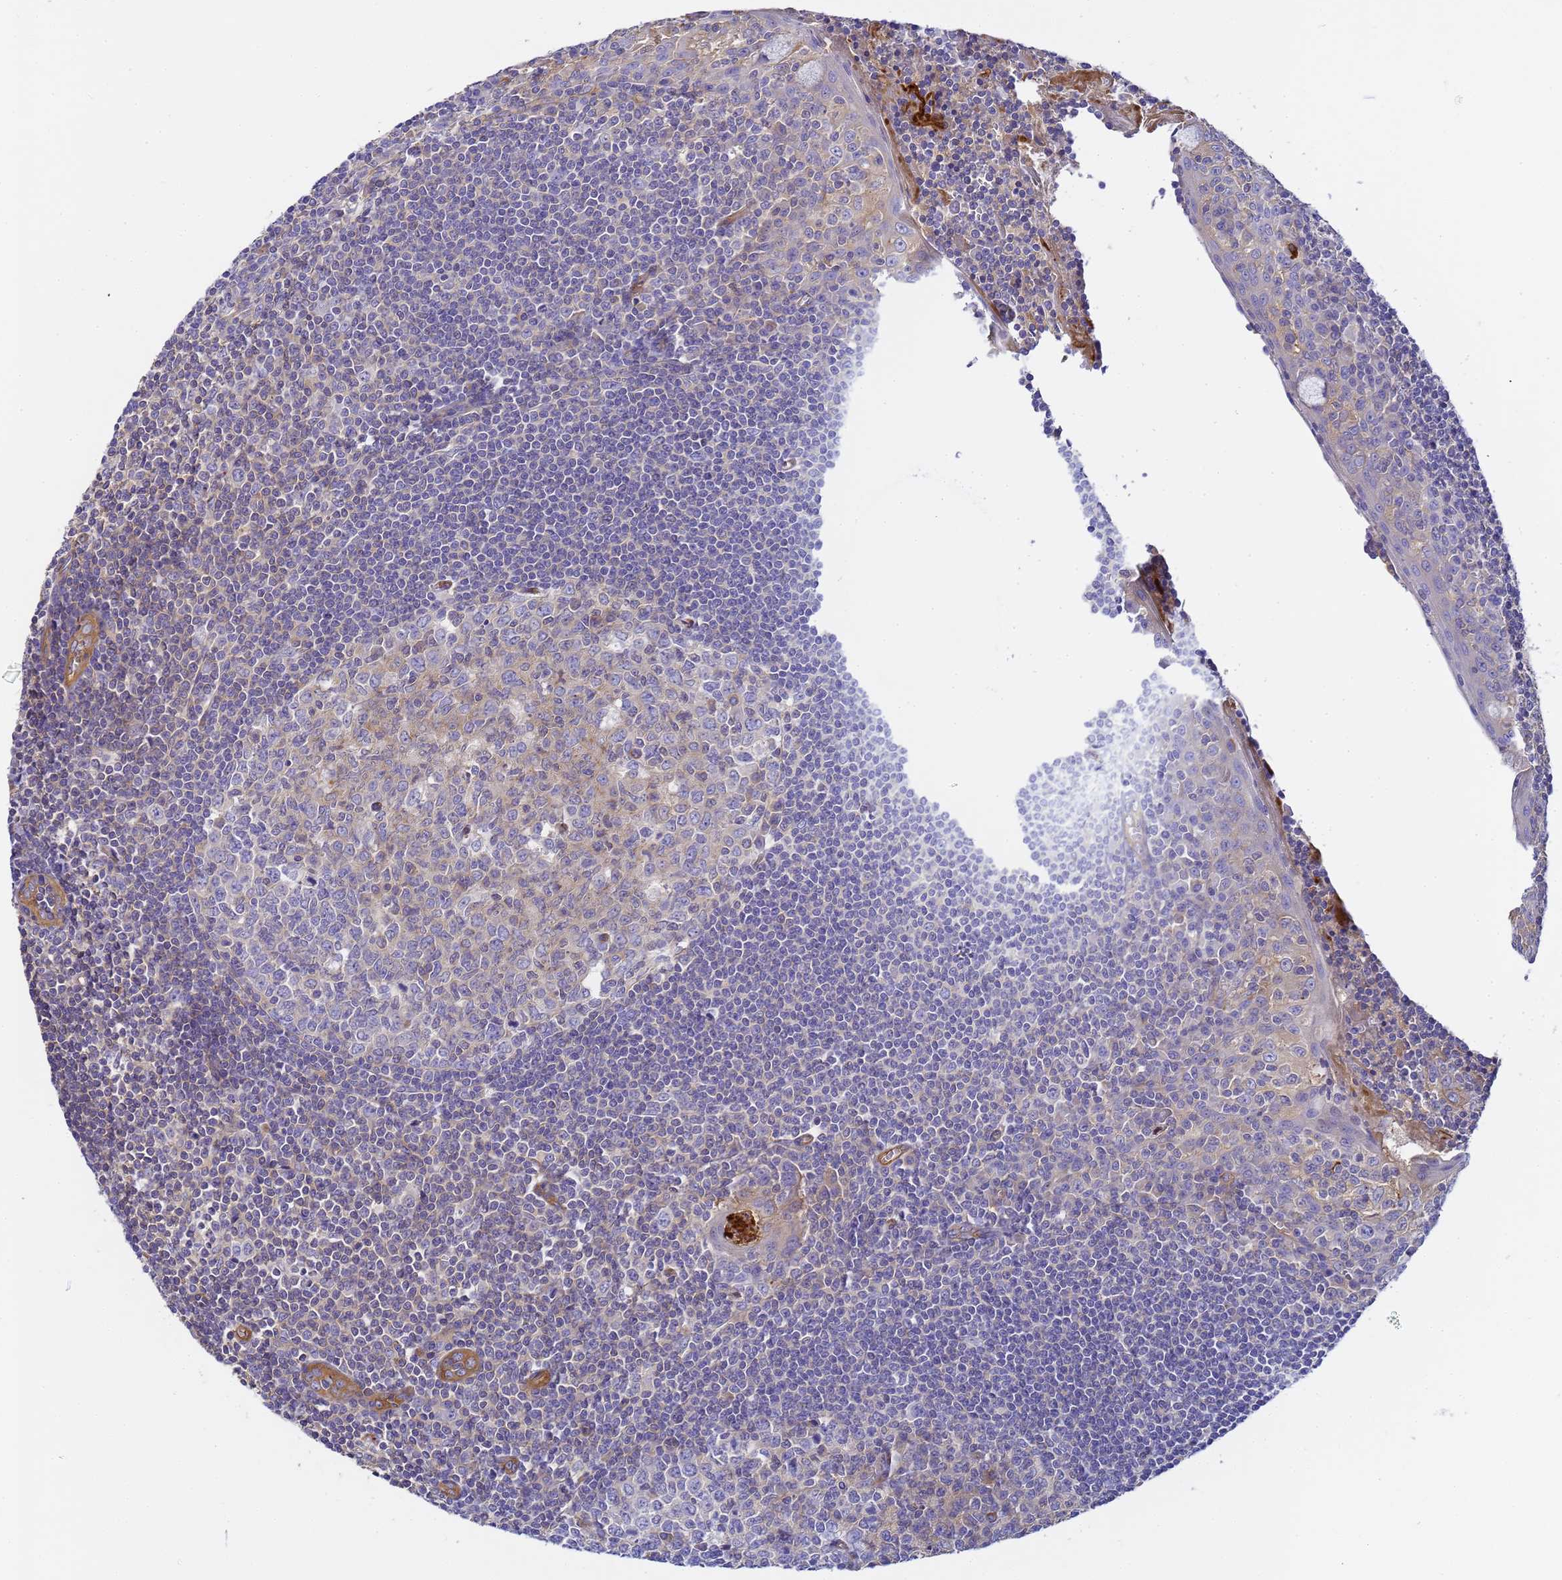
{"staining": {"intensity": "negative", "quantity": "none", "location": "none"}, "tissue": "tonsil", "cell_type": "Germinal center cells", "image_type": "normal", "snomed": [{"axis": "morphology", "description": "Normal tissue, NOS"}, {"axis": "topography", "description": "Tonsil"}], "caption": "Immunohistochemistry (IHC) image of benign tonsil stained for a protein (brown), which shows no positivity in germinal center cells.", "gene": "MYL10", "patient": {"sex": "male", "age": 27}}